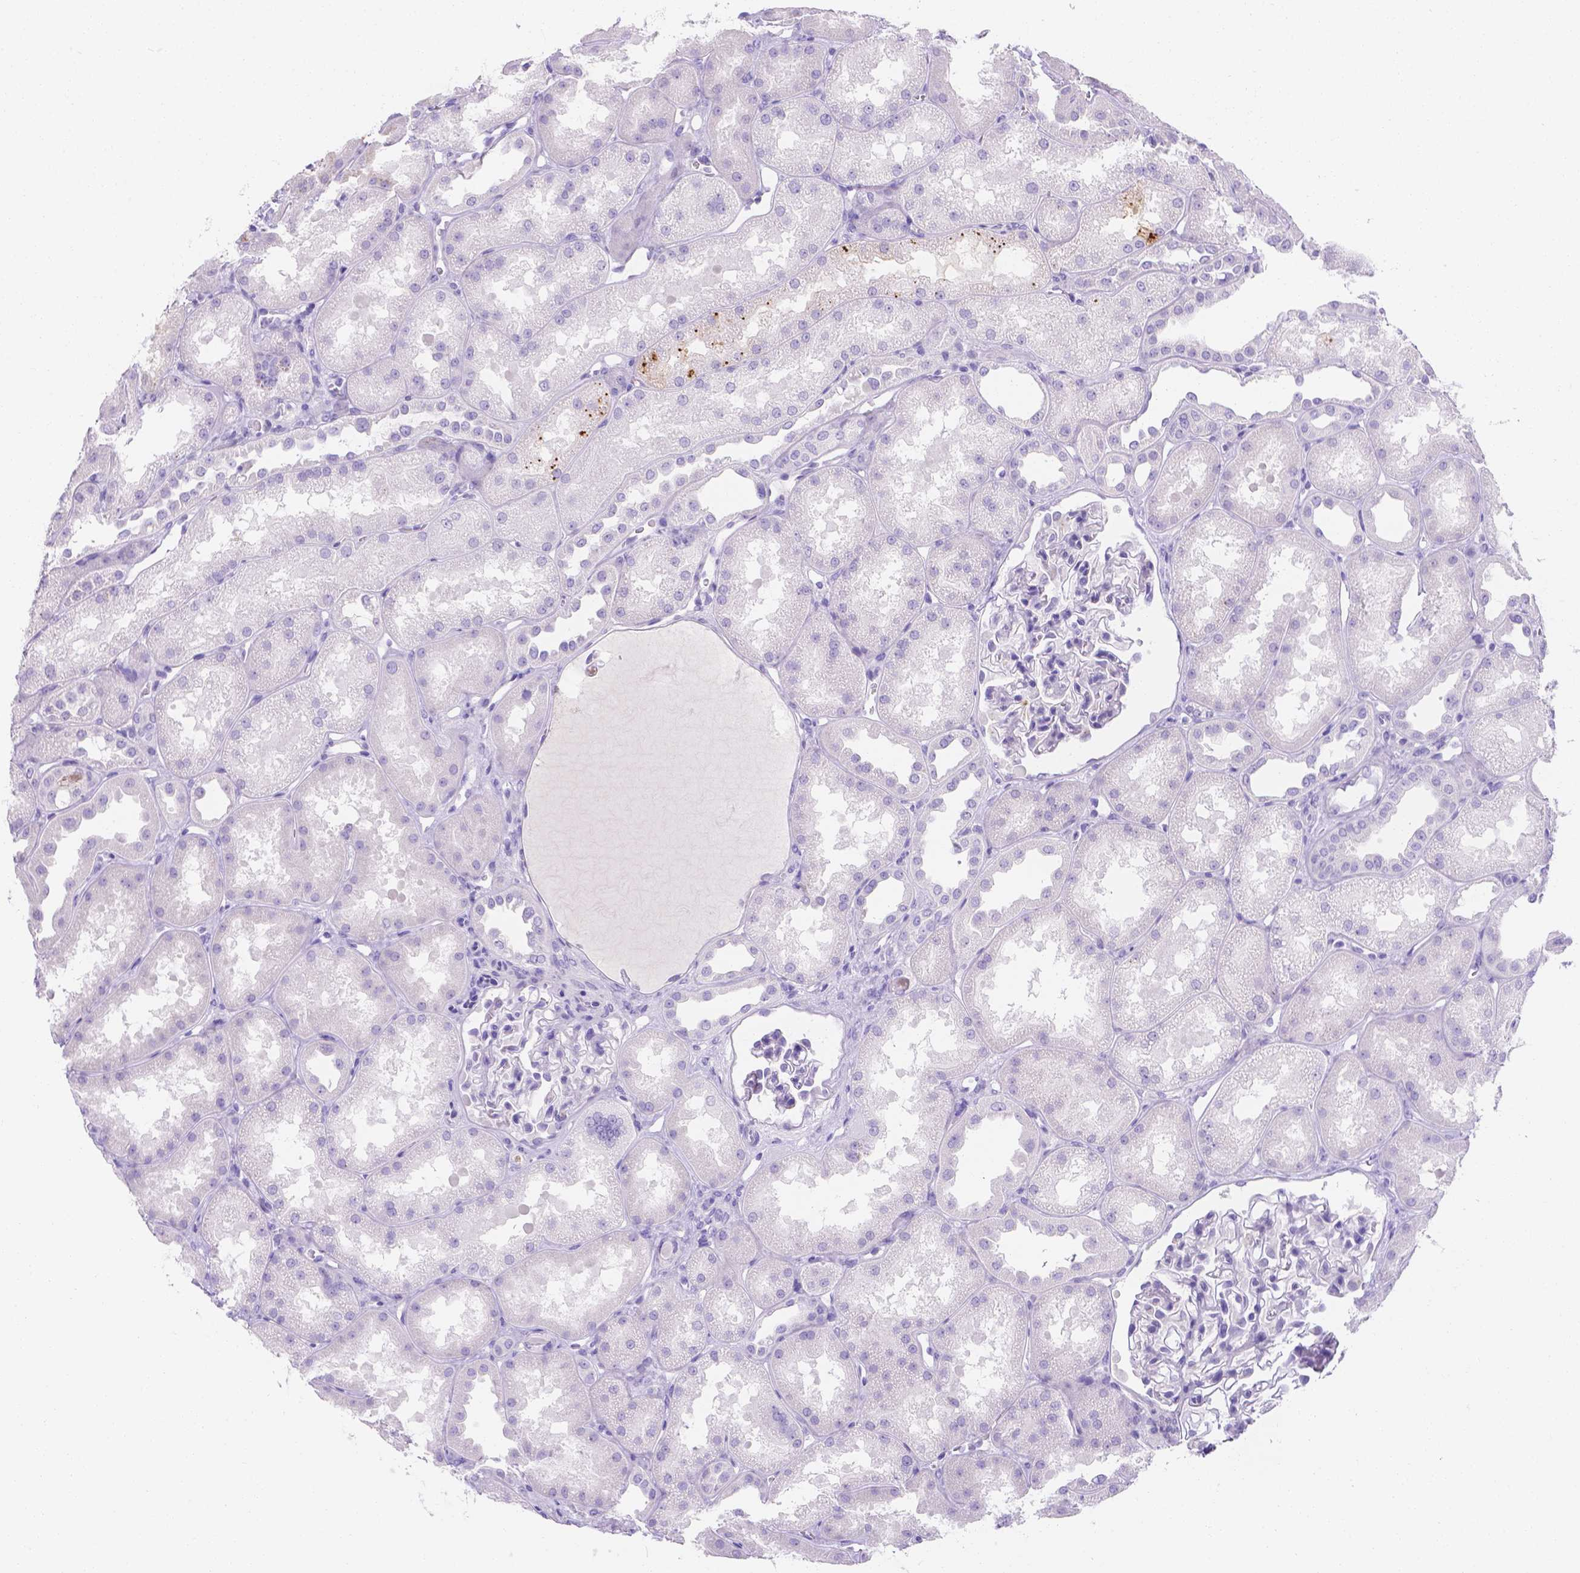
{"staining": {"intensity": "negative", "quantity": "none", "location": "none"}, "tissue": "kidney", "cell_type": "Cells in glomeruli", "image_type": "normal", "snomed": [{"axis": "morphology", "description": "Normal tissue, NOS"}, {"axis": "topography", "description": "Kidney"}], "caption": "A high-resolution micrograph shows immunohistochemistry (IHC) staining of benign kidney, which shows no significant staining in cells in glomeruli. (DAB immunohistochemistry (IHC) visualized using brightfield microscopy, high magnification).", "gene": "MLN", "patient": {"sex": "male", "age": 61}}